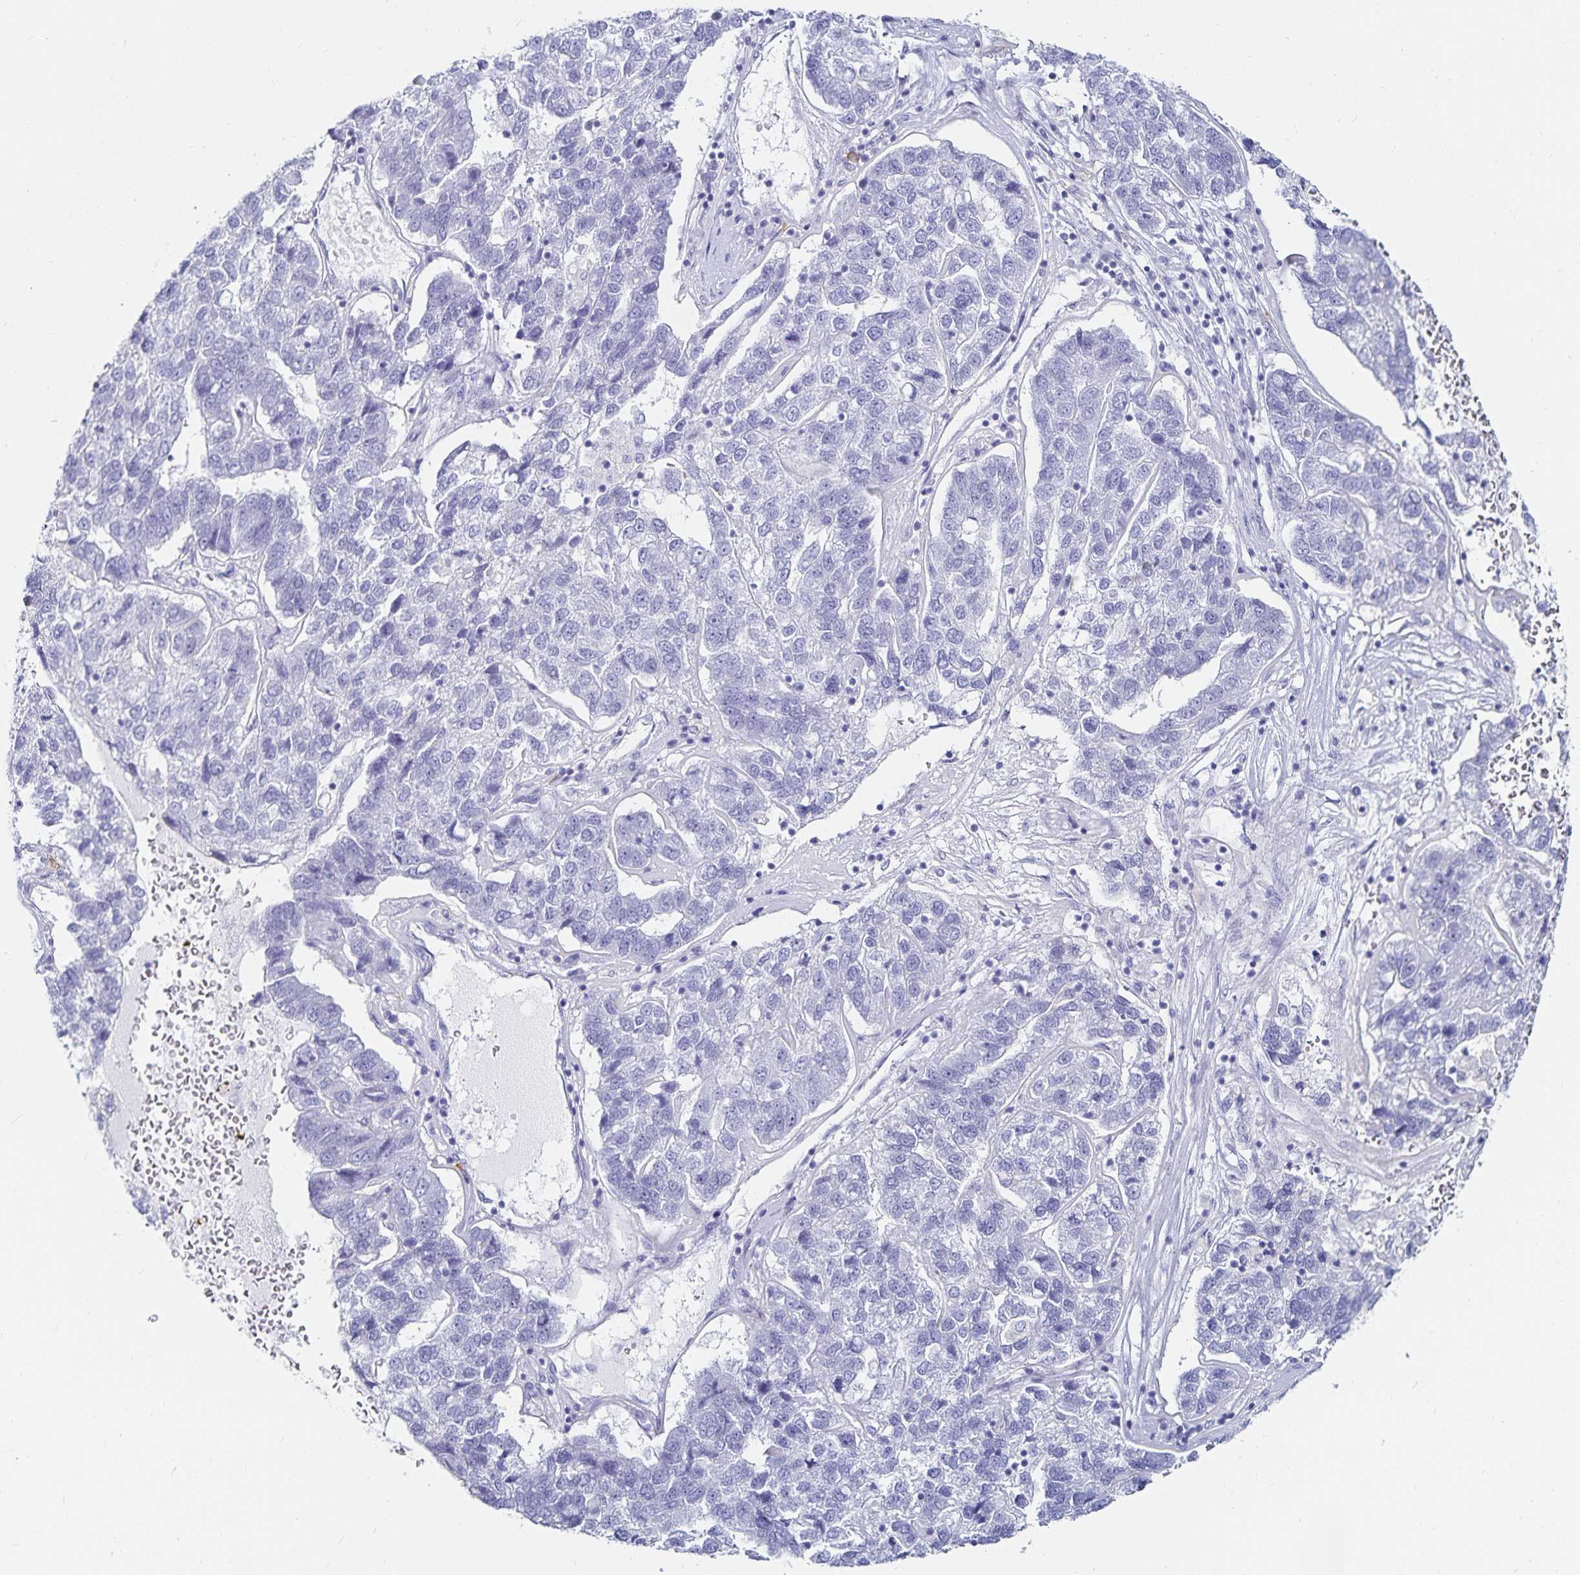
{"staining": {"intensity": "negative", "quantity": "none", "location": "none"}, "tissue": "pancreatic cancer", "cell_type": "Tumor cells", "image_type": "cancer", "snomed": [{"axis": "morphology", "description": "Adenocarcinoma, NOS"}, {"axis": "topography", "description": "Pancreas"}], "caption": "Protein analysis of pancreatic cancer (adenocarcinoma) shows no significant positivity in tumor cells.", "gene": "TNIP1", "patient": {"sex": "female", "age": 61}}